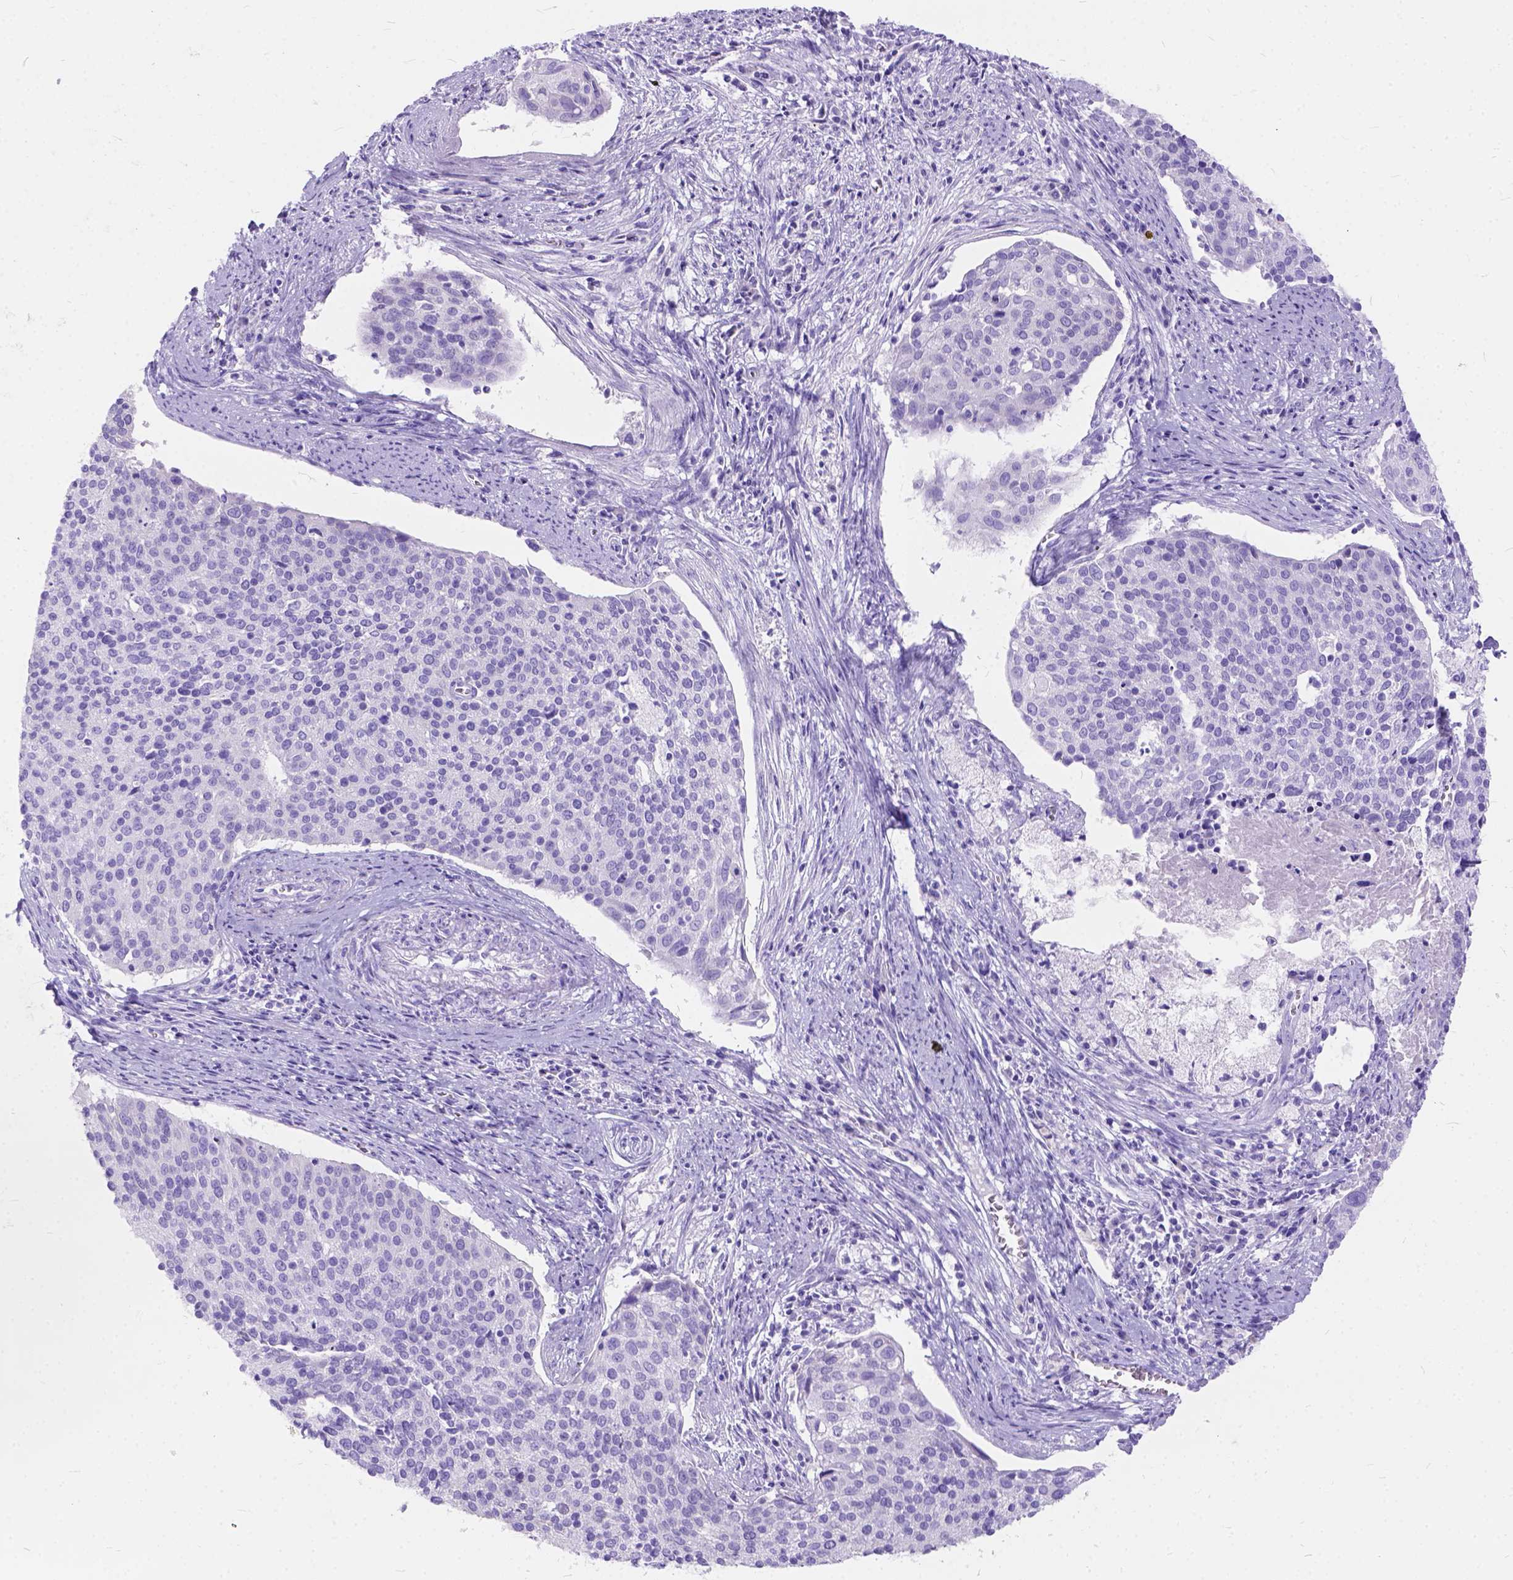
{"staining": {"intensity": "negative", "quantity": "none", "location": "none"}, "tissue": "cervical cancer", "cell_type": "Tumor cells", "image_type": "cancer", "snomed": [{"axis": "morphology", "description": "Squamous cell carcinoma, NOS"}, {"axis": "topography", "description": "Cervix"}], "caption": "Tumor cells show no significant protein positivity in cervical cancer (squamous cell carcinoma).", "gene": "C1QTNF3", "patient": {"sex": "female", "age": 39}}